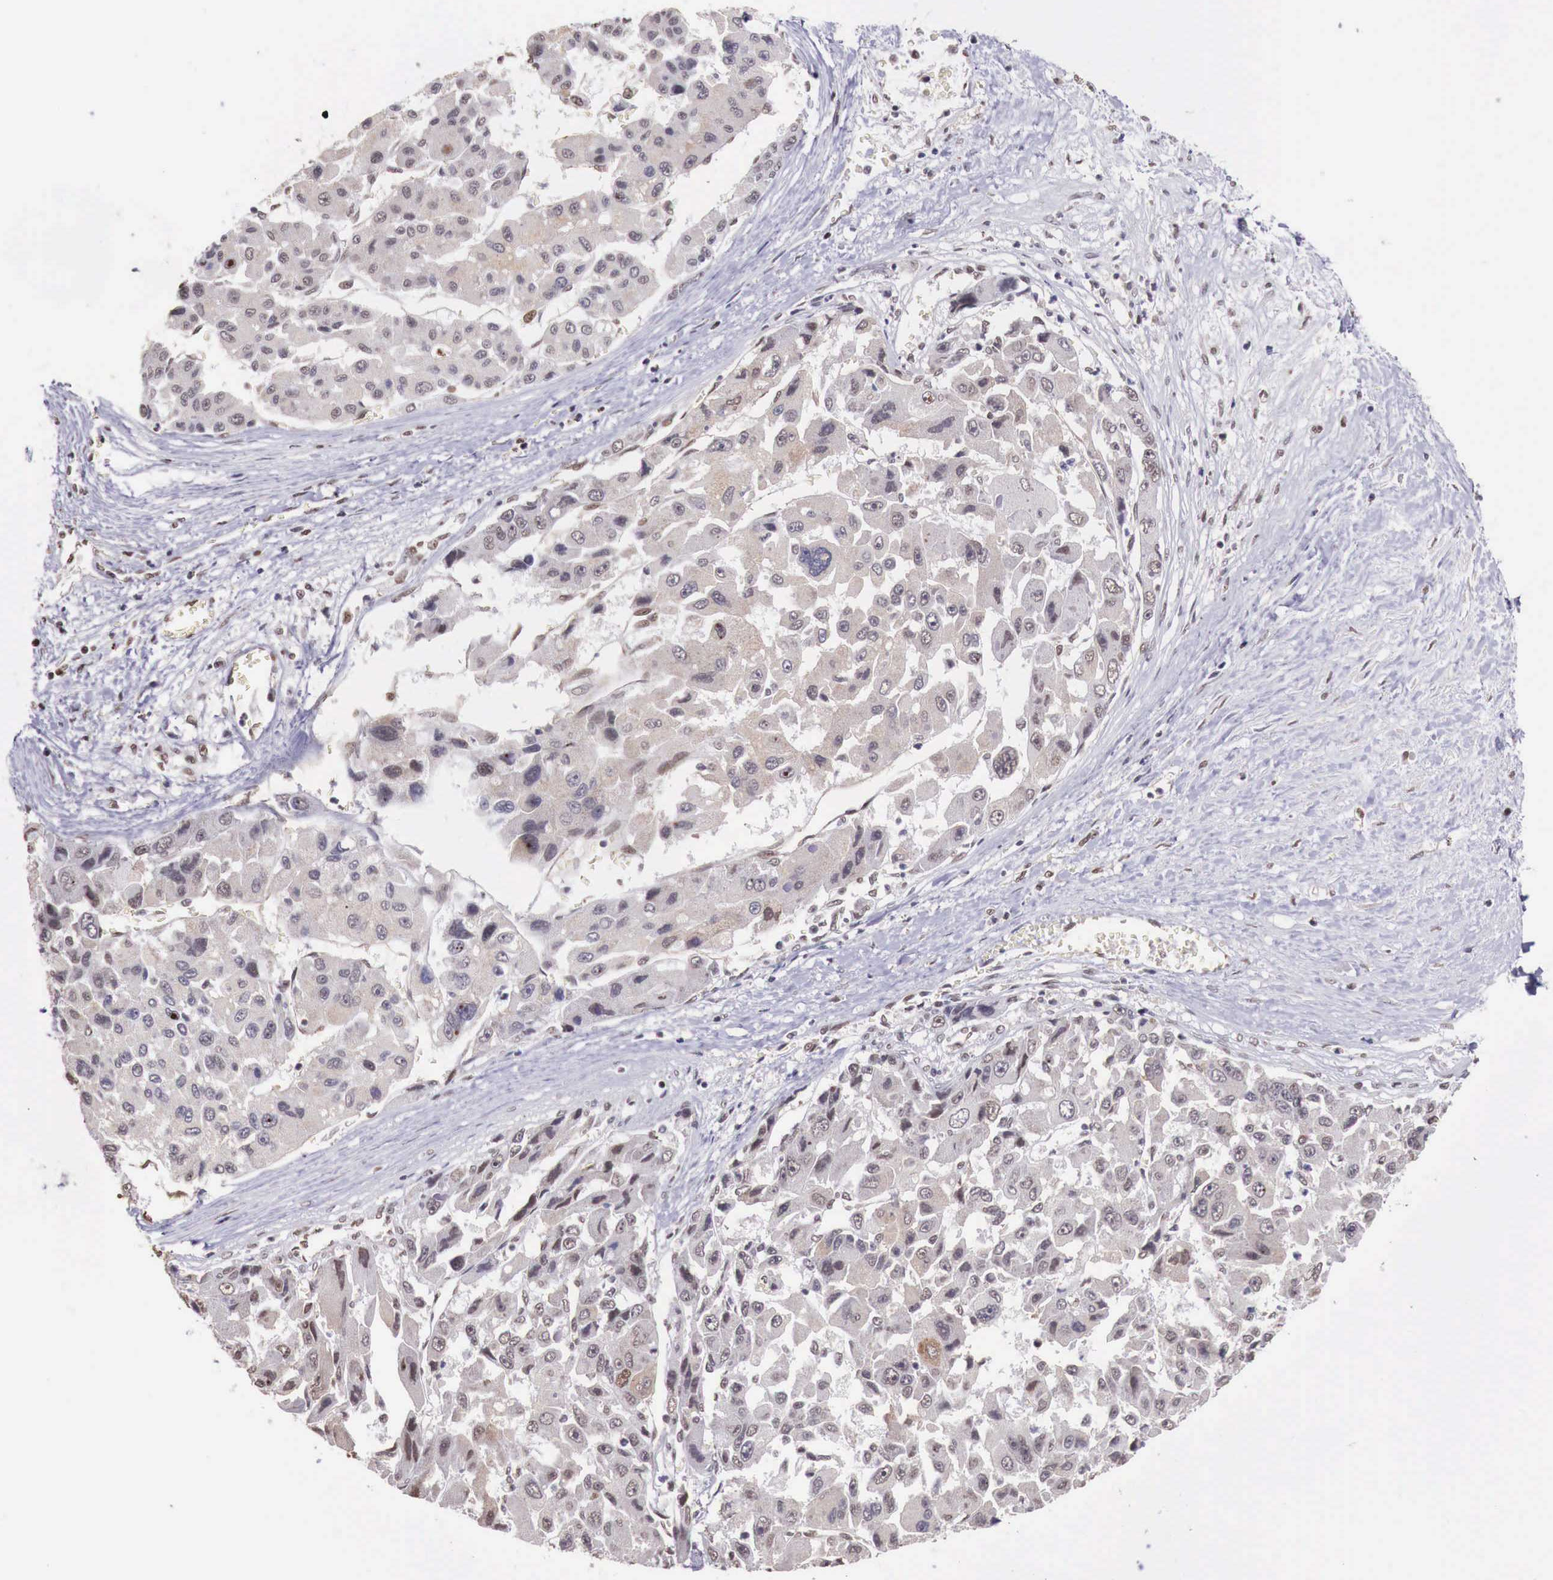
{"staining": {"intensity": "weak", "quantity": "<25%", "location": "cytoplasmic/membranous,nuclear"}, "tissue": "liver cancer", "cell_type": "Tumor cells", "image_type": "cancer", "snomed": [{"axis": "morphology", "description": "Carcinoma, Hepatocellular, NOS"}, {"axis": "topography", "description": "Liver"}], "caption": "Immunohistochemistry (IHC) histopathology image of hepatocellular carcinoma (liver) stained for a protein (brown), which shows no positivity in tumor cells.", "gene": "FOXP2", "patient": {"sex": "male", "age": 64}}